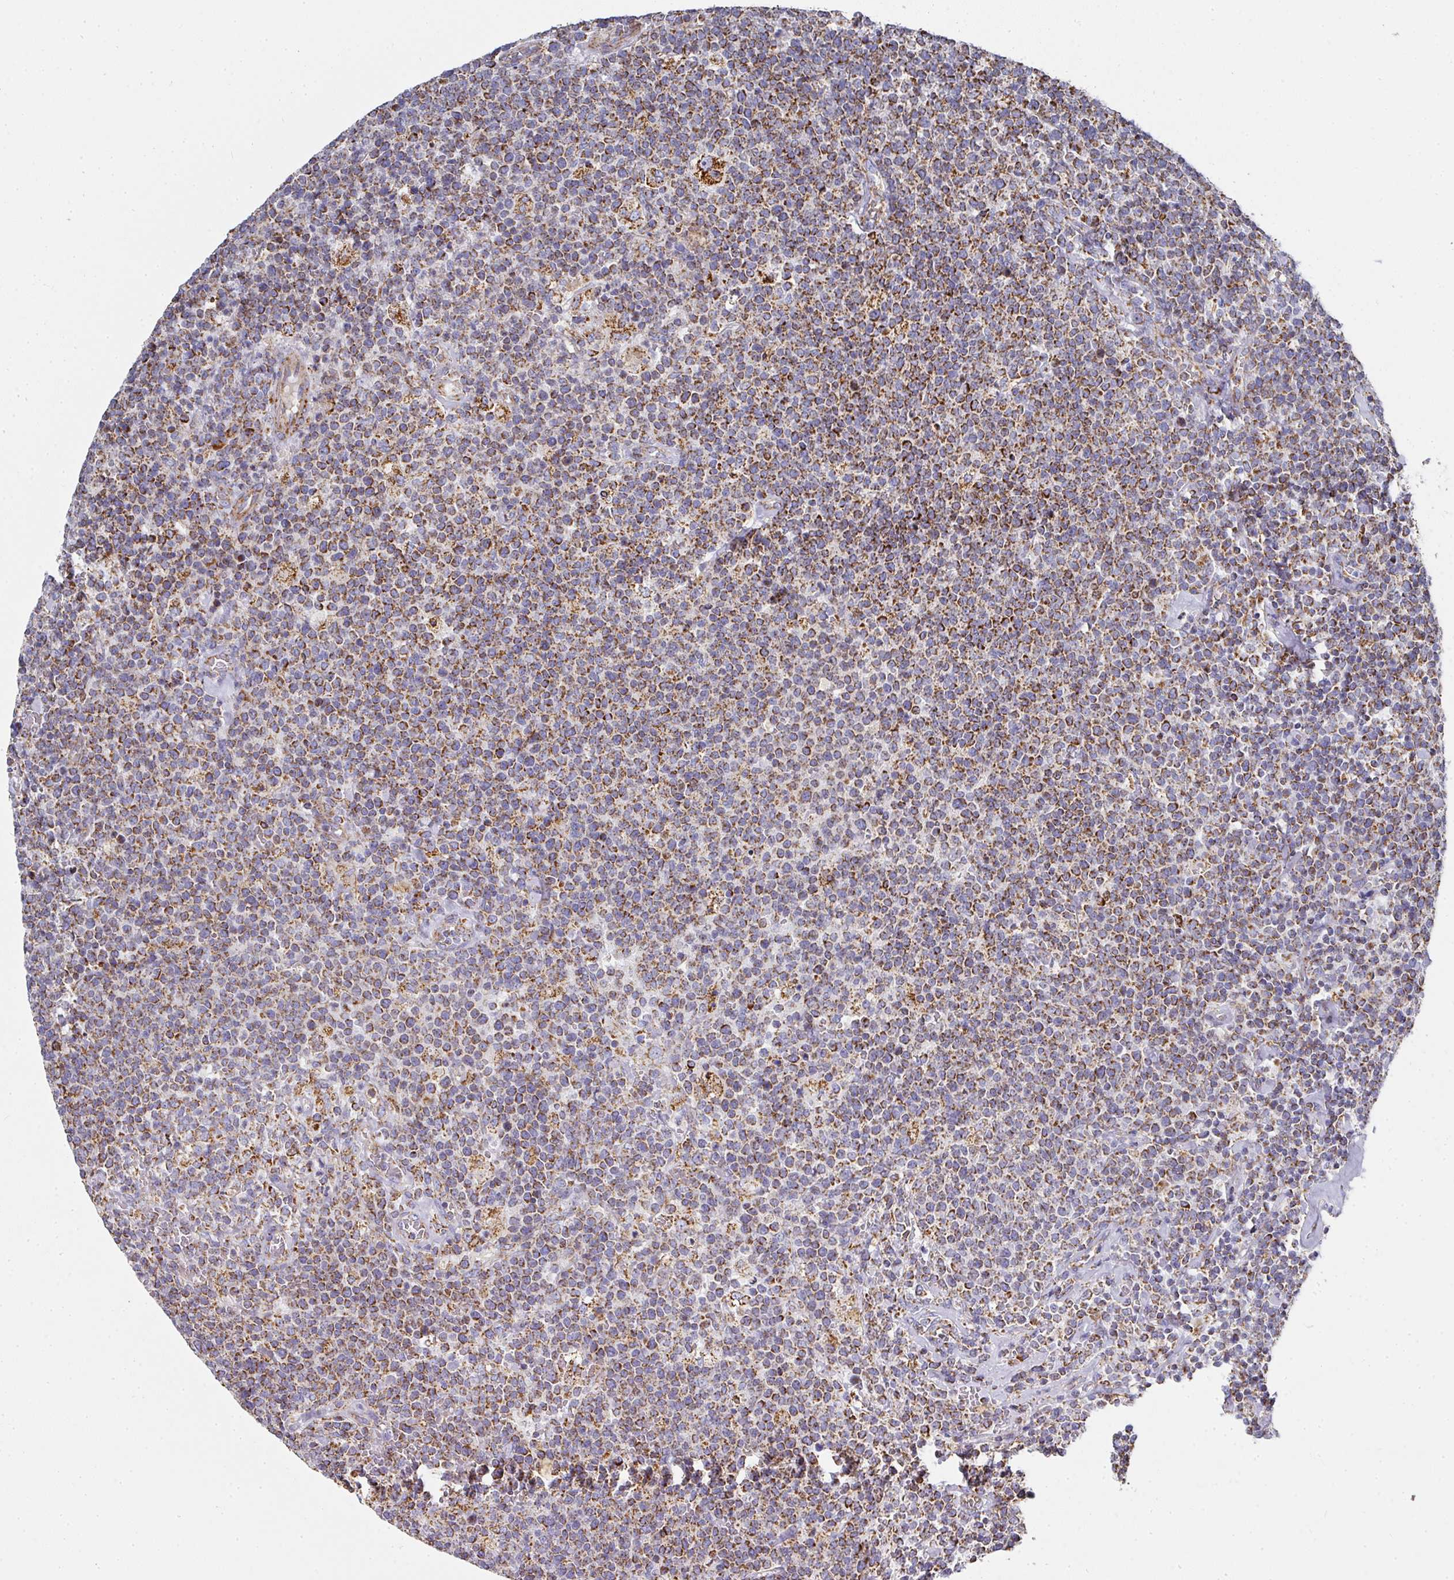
{"staining": {"intensity": "strong", "quantity": "25%-75%", "location": "cytoplasmic/membranous"}, "tissue": "lymphoma", "cell_type": "Tumor cells", "image_type": "cancer", "snomed": [{"axis": "morphology", "description": "Malignant lymphoma, non-Hodgkin's type, High grade"}, {"axis": "topography", "description": "Lymph node"}], "caption": "Strong cytoplasmic/membranous protein positivity is appreciated in about 25%-75% of tumor cells in lymphoma.", "gene": "UQCRFS1", "patient": {"sex": "male", "age": 61}}